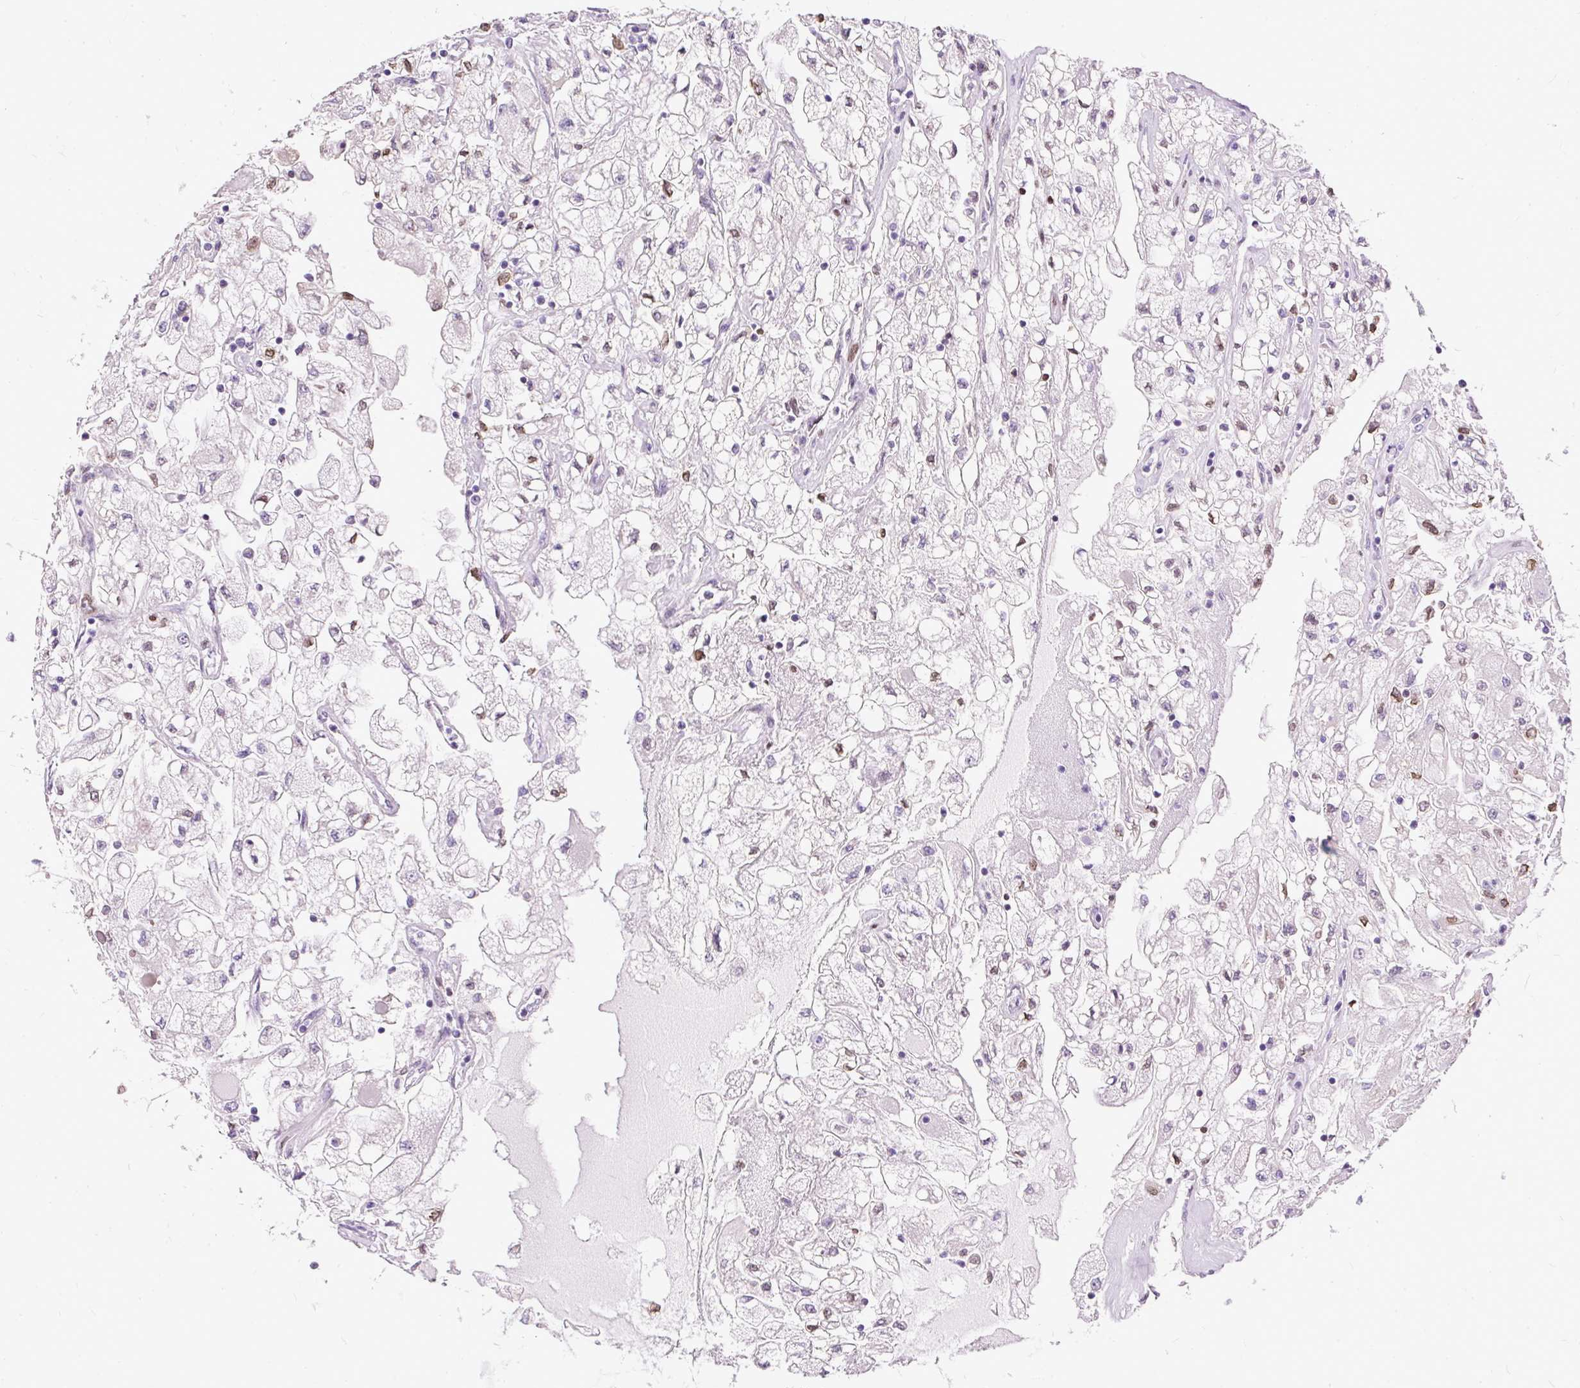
{"staining": {"intensity": "negative", "quantity": "none", "location": "none"}, "tissue": "renal cancer", "cell_type": "Tumor cells", "image_type": "cancer", "snomed": [{"axis": "morphology", "description": "Adenocarcinoma, NOS"}, {"axis": "topography", "description": "Kidney"}], "caption": "Immunohistochemistry (IHC) histopathology image of neoplastic tissue: human renal adenocarcinoma stained with DAB (3,3'-diaminobenzidine) demonstrates no significant protein positivity in tumor cells.", "gene": "GBX1", "patient": {"sex": "male", "age": 80}}